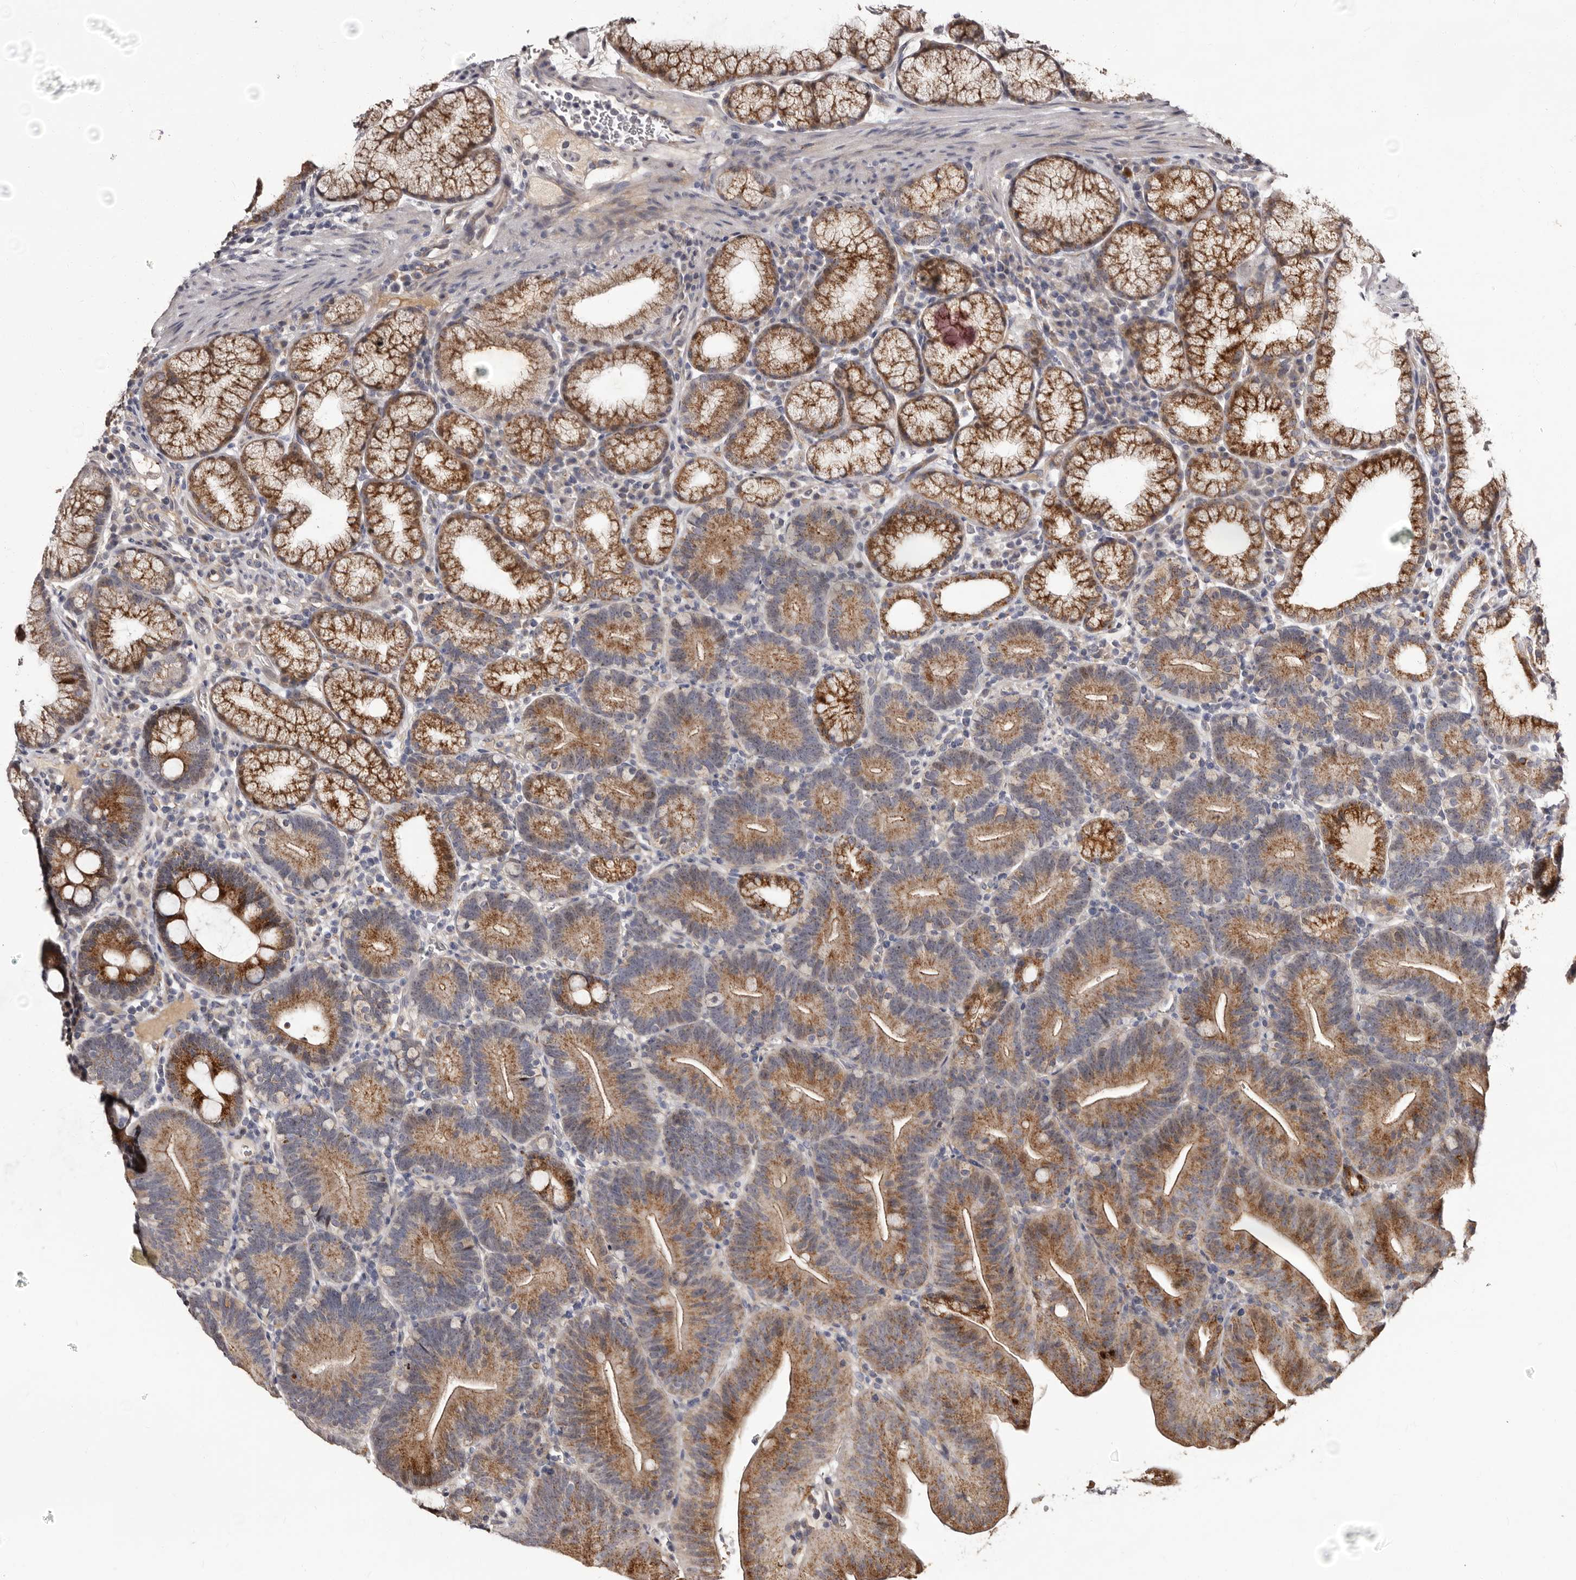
{"staining": {"intensity": "moderate", "quantity": ">75%", "location": "cytoplasmic/membranous"}, "tissue": "duodenum", "cell_type": "Glandular cells", "image_type": "normal", "snomed": [{"axis": "morphology", "description": "Normal tissue, NOS"}, {"axis": "topography", "description": "Duodenum"}], "caption": "Brown immunohistochemical staining in normal duodenum displays moderate cytoplasmic/membranous expression in approximately >75% of glandular cells.", "gene": "PTAFR", "patient": {"sex": "male", "age": 54}}